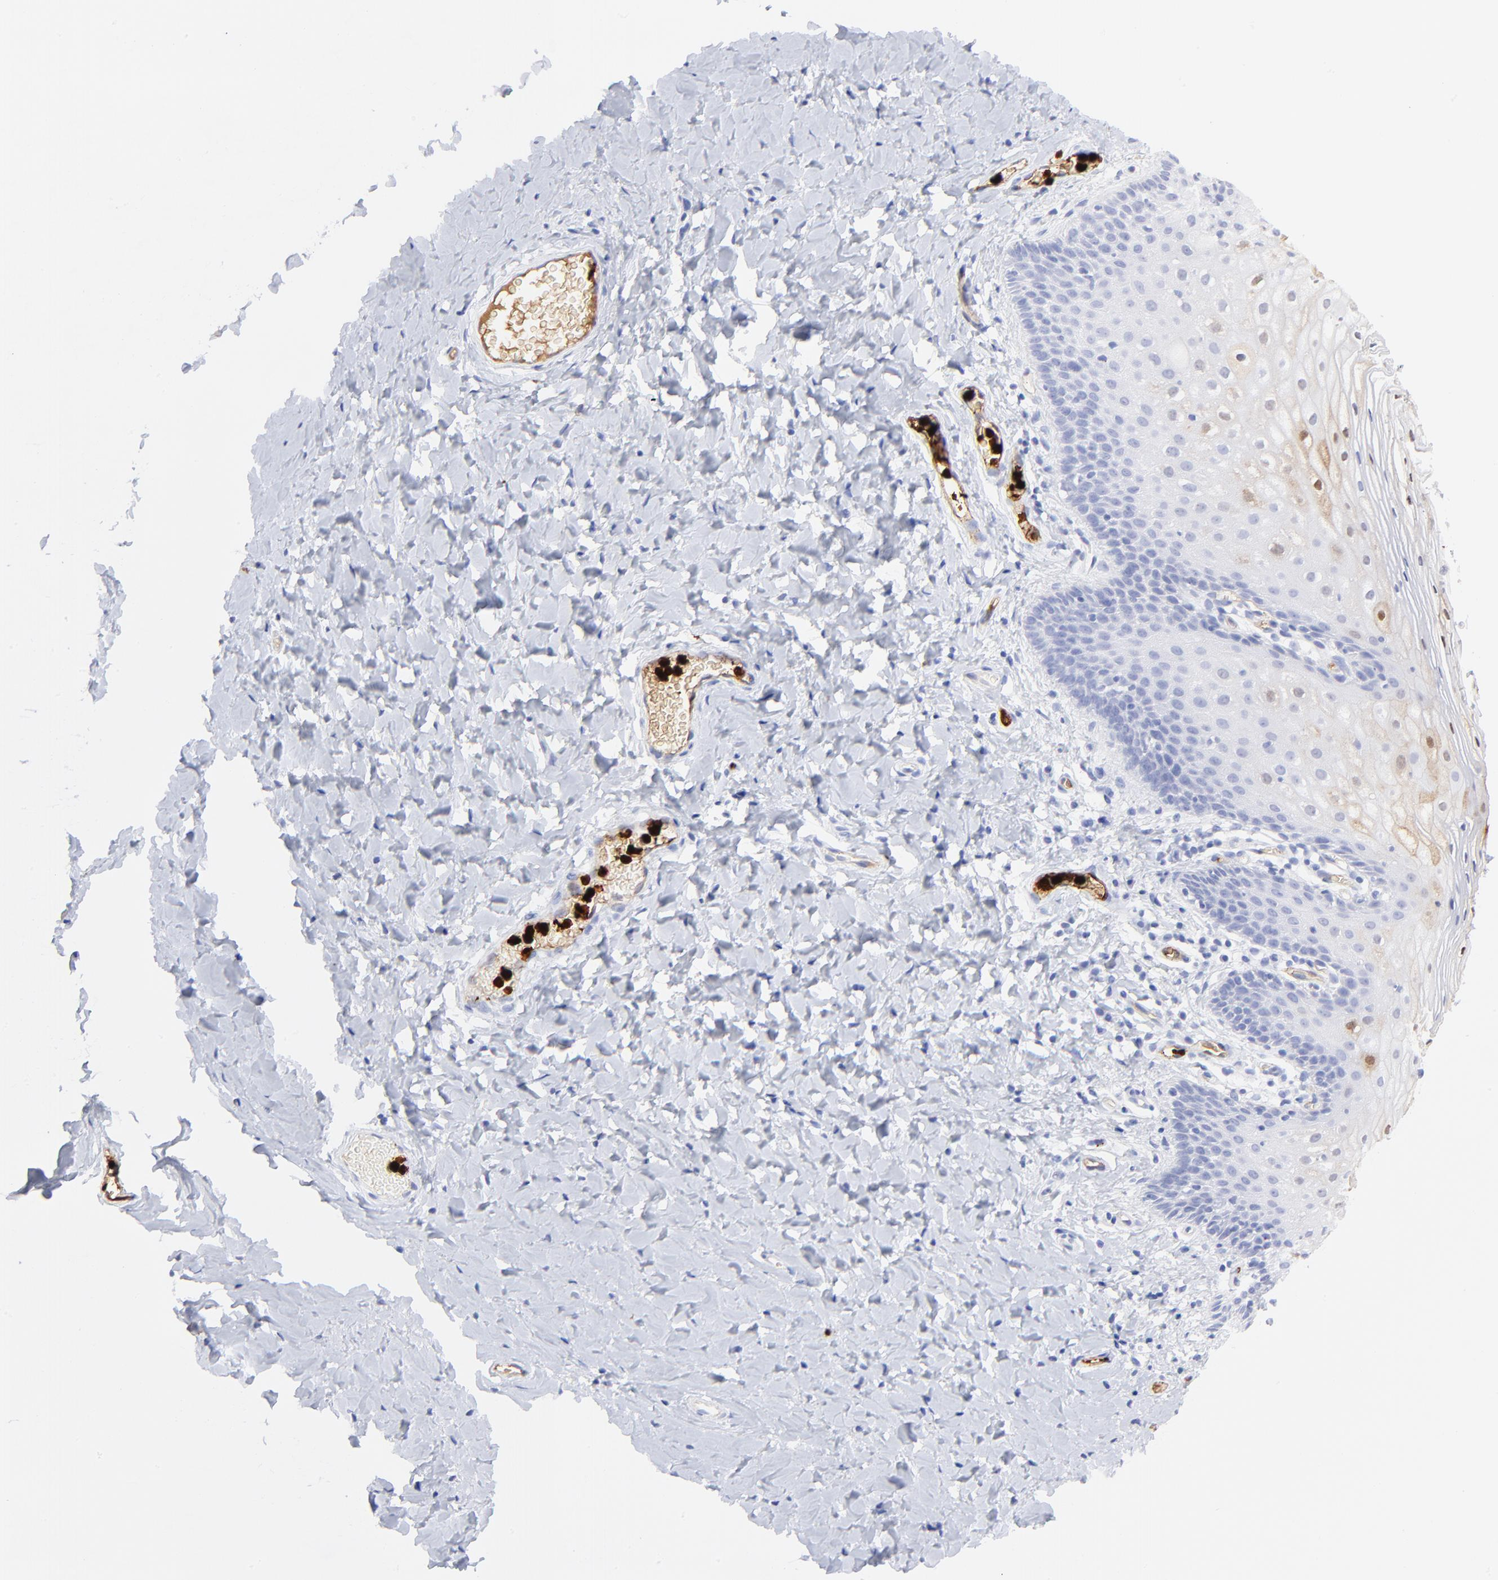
{"staining": {"intensity": "weak", "quantity": "<25%", "location": "nuclear"}, "tissue": "vagina", "cell_type": "Squamous epithelial cells", "image_type": "normal", "snomed": [{"axis": "morphology", "description": "Normal tissue, NOS"}, {"axis": "topography", "description": "Vagina"}], "caption": "A photomicrograph of human vagina is negative for staining in squamous epithelial cells.", "gene": "S100A12", "patient": {"sex": "female", "age": 55}}